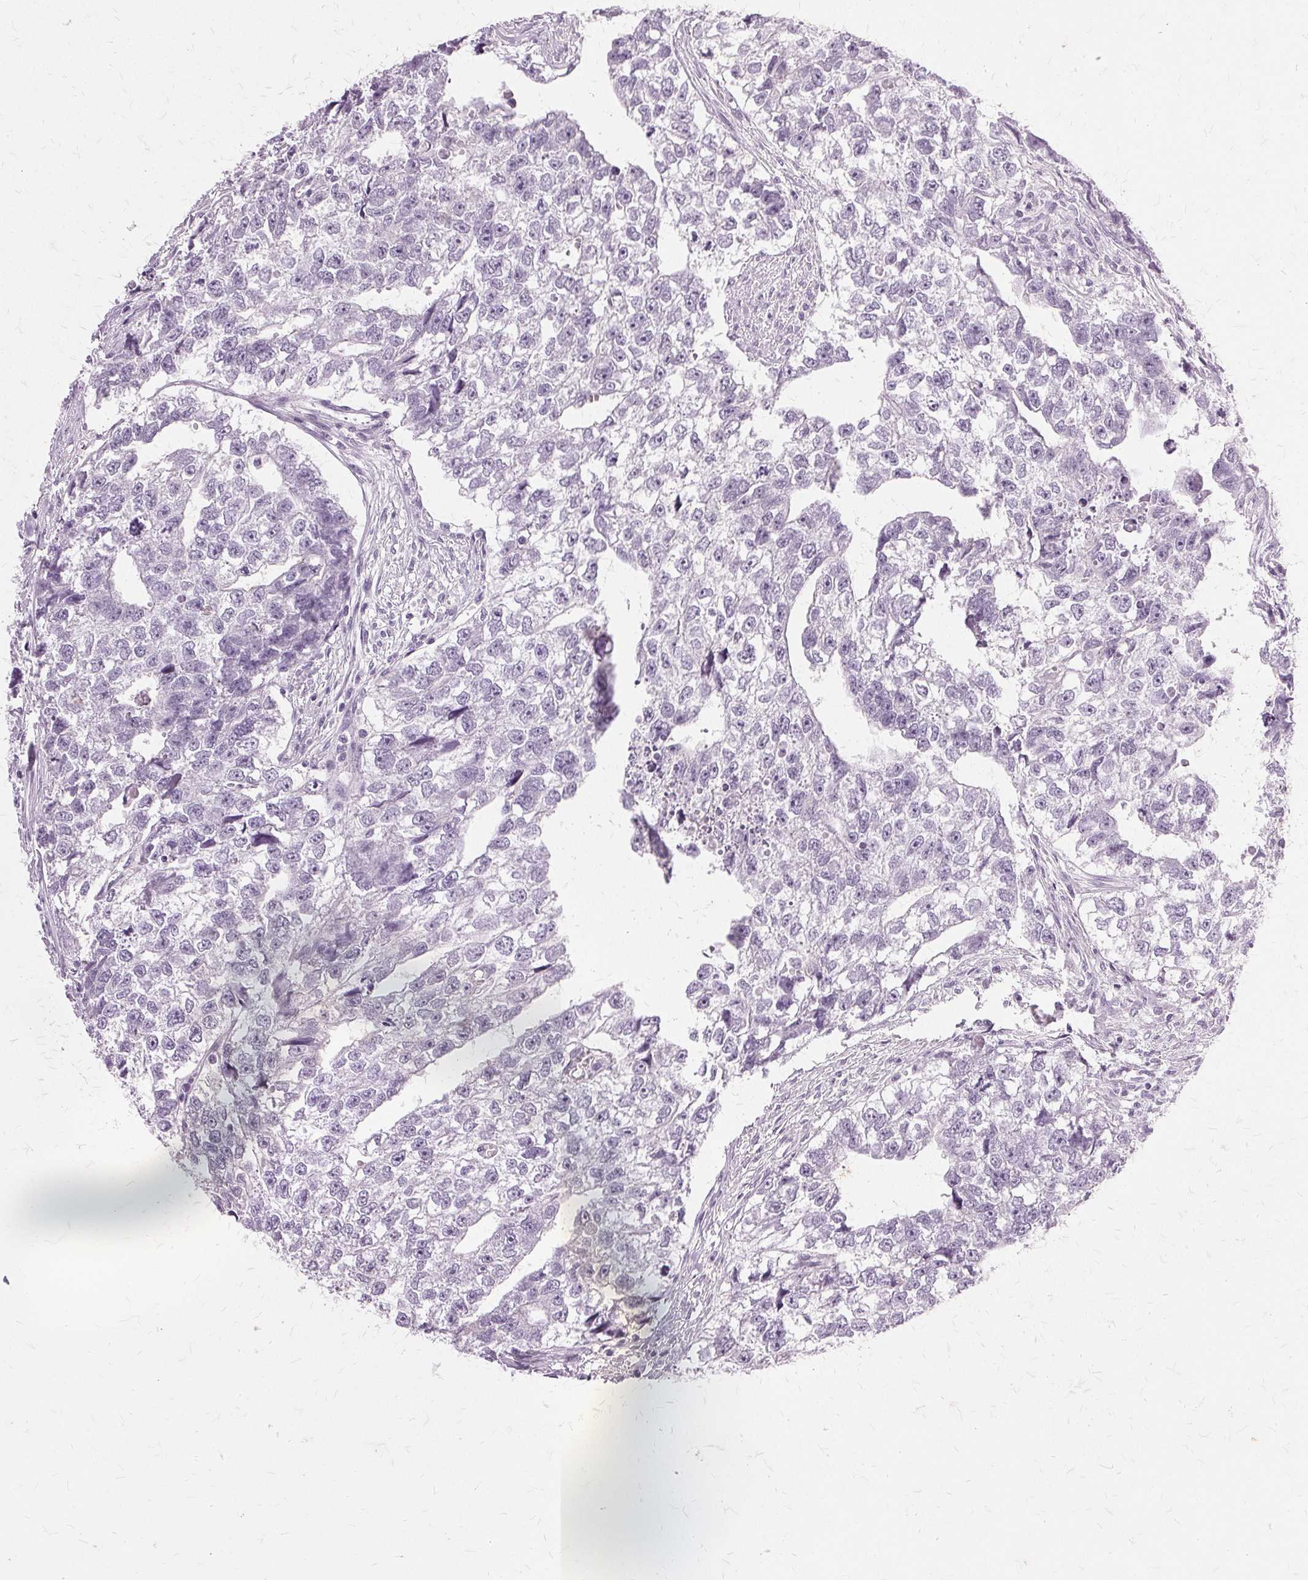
{"staining": {"intensity": "negative", "quantity": "none", "location": "none"}, "tissue": "testis cancer", "cell_type": "Tumor cells", "image_type": "cancer", "snomed": [{"axis": "morphology", "description": "Carcinoma, Embryonal, NOS"}, {"axis": "morphology", "description": "Teratoma, malignant, NOS"}, {"axis": "topography", "description": "Testis"}], "caption": "High magnification brightfield microscopy of testis embryonal carcinoma stained with DAB (brown) and counterstained with hematoxylin (blue): tumor cells show no significant positivity.", "gene": "SLC45A3", "patient": {"sex": "male", "age": 44}}